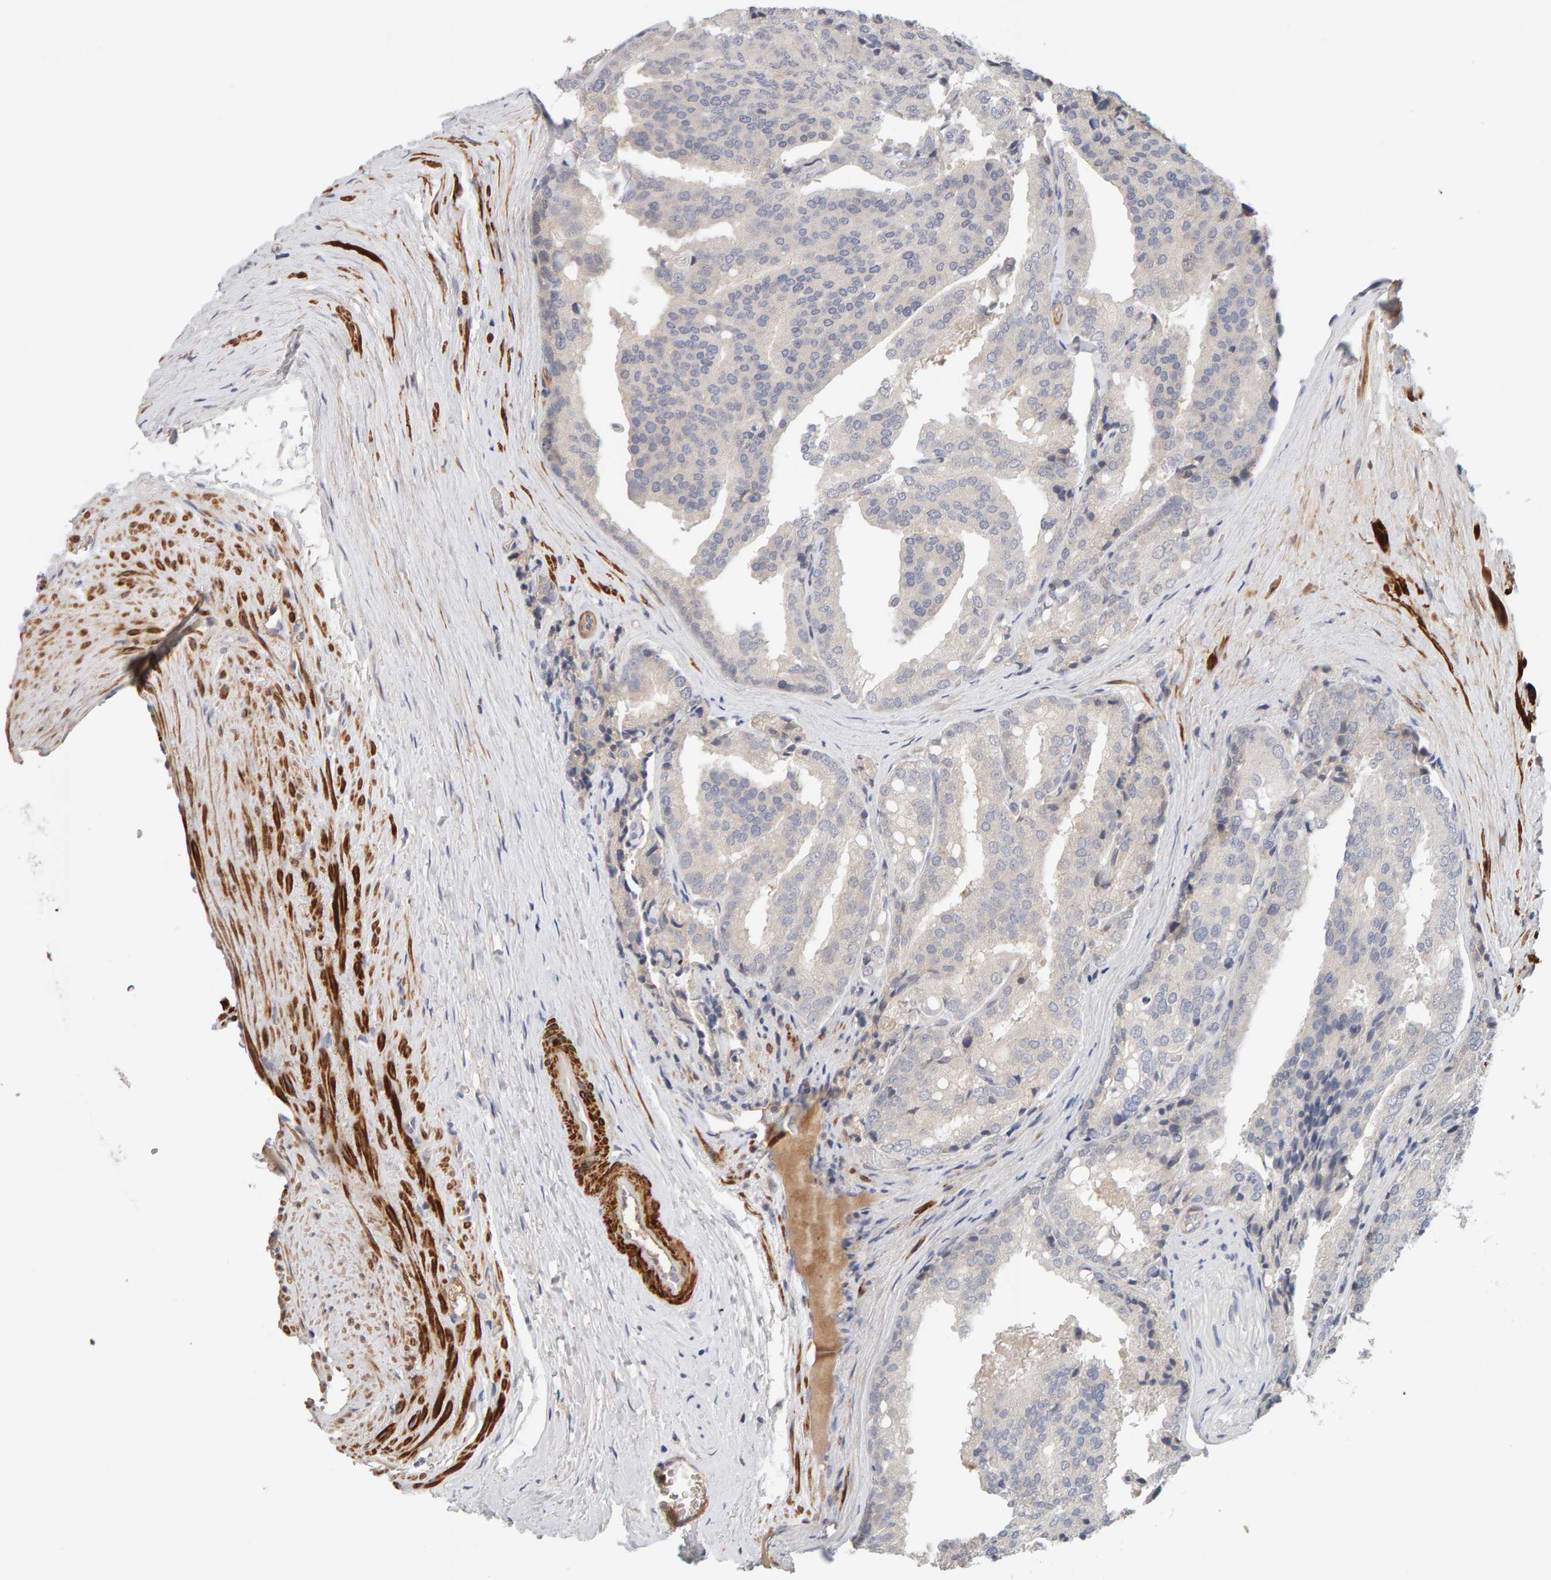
{"staining": {"intensity": "negative", "quantity": "none", "location": "none"}, "tissue": "prostate cancer", "cell_type": "Tumor cells", "image_type": "cancer", "snomed": [{"axis": "morphology", "description": "Adenocarcinoma, High grade"}, {"axis": "topography", "description": "Prostate"}], "caption": "Immunohistochemical staining of human adenocarcinoma (high-grade) (prostate) shows no significant positivity in tumor cells.", "gene": "NUDCD1", "patient": {"sex": "male", "age": 50}}